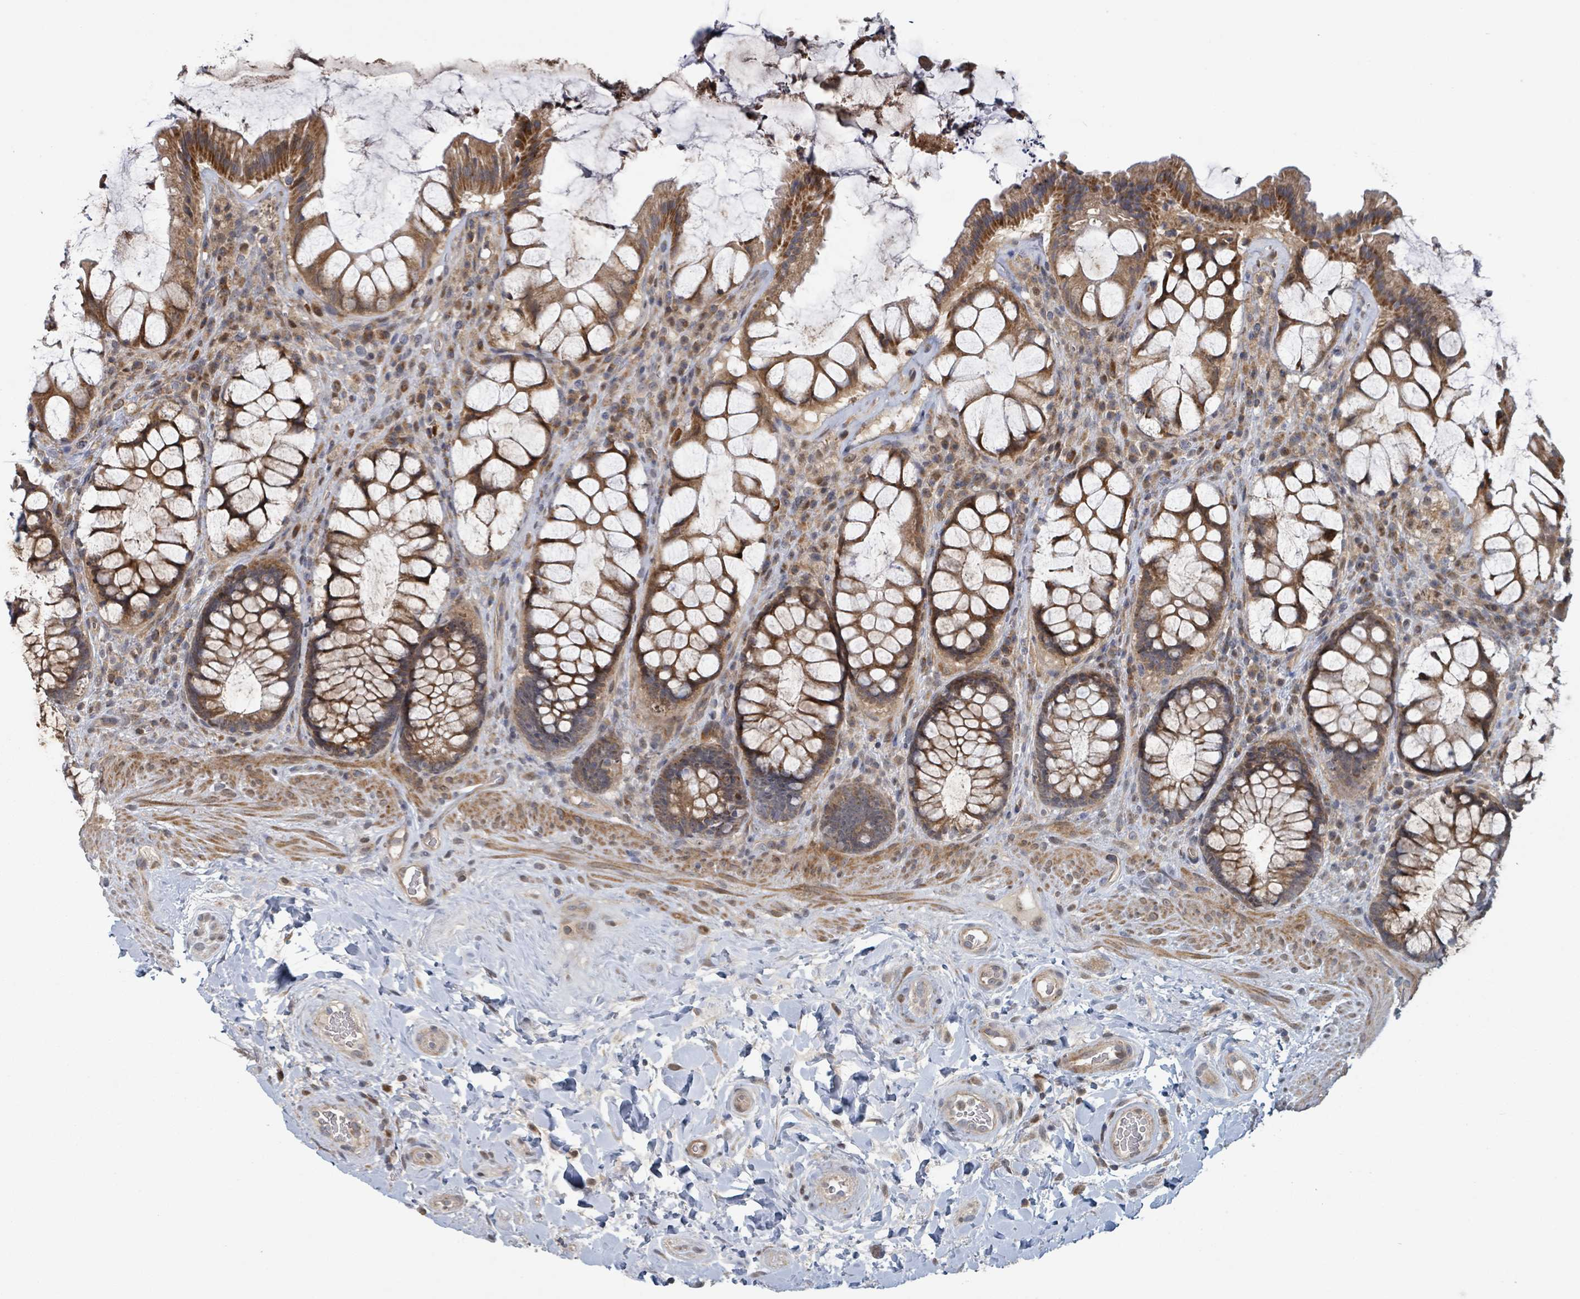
{"staining": {"intensity": "moderate", "quantity": ">75%", "location": "cytoplasmic/membranous"}, "tissue": "rectum", "cell_type": "Glandular cells", "image_type": "normal", "snomed": [{"axis": "morphology", "description": "Normal tissue, NOS"}, {"axis": "topography", "description": "Rectum"}], "caption": "Benign rectum exhibits moderate cytoplasmic/membranous staining in about >75% of glandular cells (DAB IHC with brightfield microscopy, high magnification)..", "gene": "HIVEP1", "patient": {"sex": "female", "age": 58}}